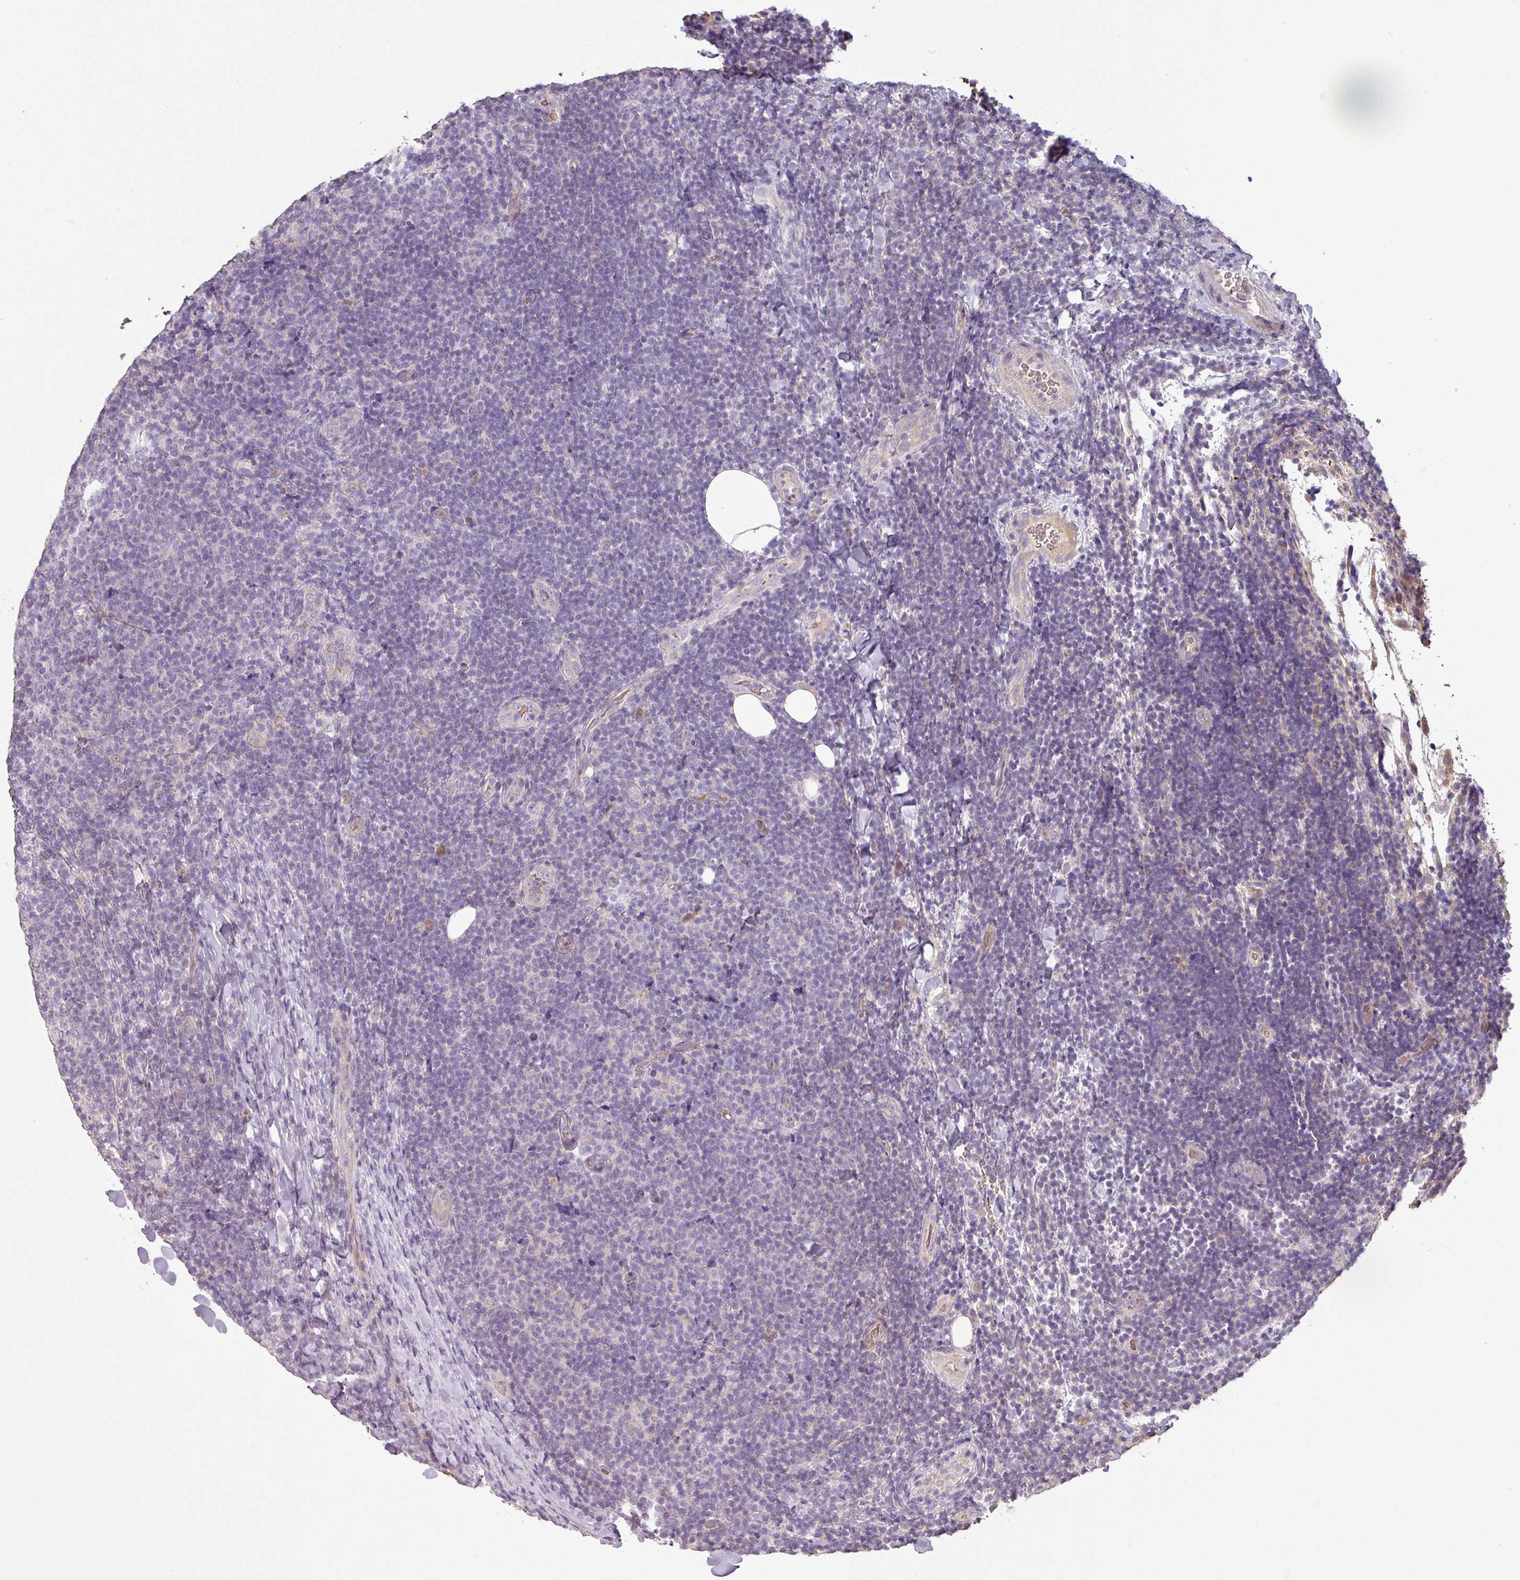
{"staining": {"intensity": "negative", "quantity": "none", "location": "none"}, "tissue": "lymphoma", "cell_type": "Tumor cells", "image_type": "cancer", "snomed": [{"axis": "morphology", "description": "Malignant lymphoma, non-Hodgkin's type, Low grade"}, {"axis": "topography", "description": "Lymph node"}], "caption": "The image reveals no significant positivity in tumor cells of lymphoma.", "gene": "NHSL2", "patient": {"sex": "male", "age": 66}}